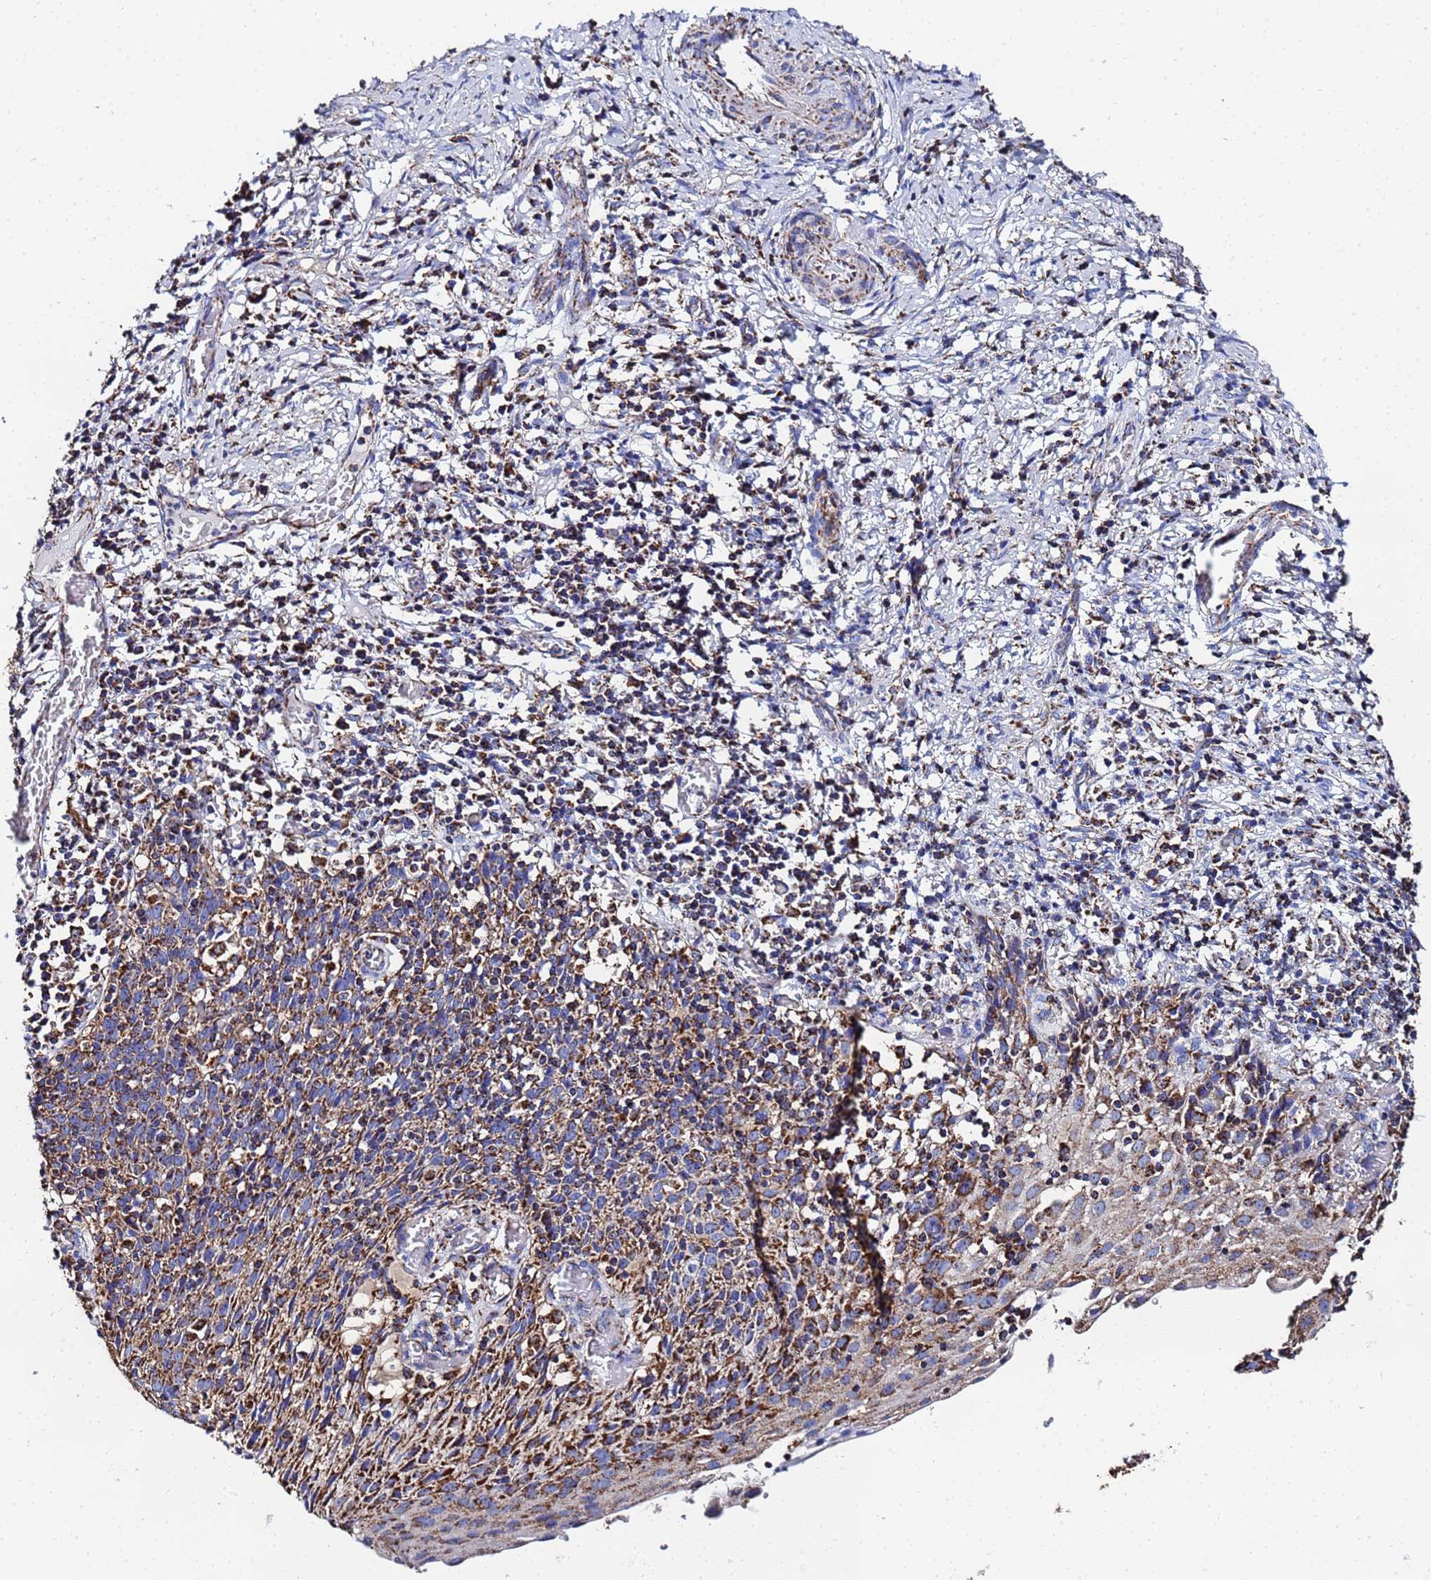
{"staining": {"intensity": "moderate", "quantity": ">75%", "location": "cytoplasmic/membranous"}, "tissue": "cervical cancer", "cell_type": "Tumor cells", "image_type": "cancer", "snomed": [{"axis": "morphology", "description": "Squamous cell carcinoma, NOS"}, {"axis": "topography", "description": "Cervix"}], "caption": "An immunohistochemistry (IHC) histopathology image of tumor tissue is shown. Protein staining in brown shows moderate cytoplasmic/membranous positivity in cervical squamous cell carcinoma within tumor cells. Using DAB (brown) and hematoxylin (blue) stains, captured at high magnification using brightfield microscopy.", "gene": "GLUD1", "patient": {"sex": "female", "age": 50}}